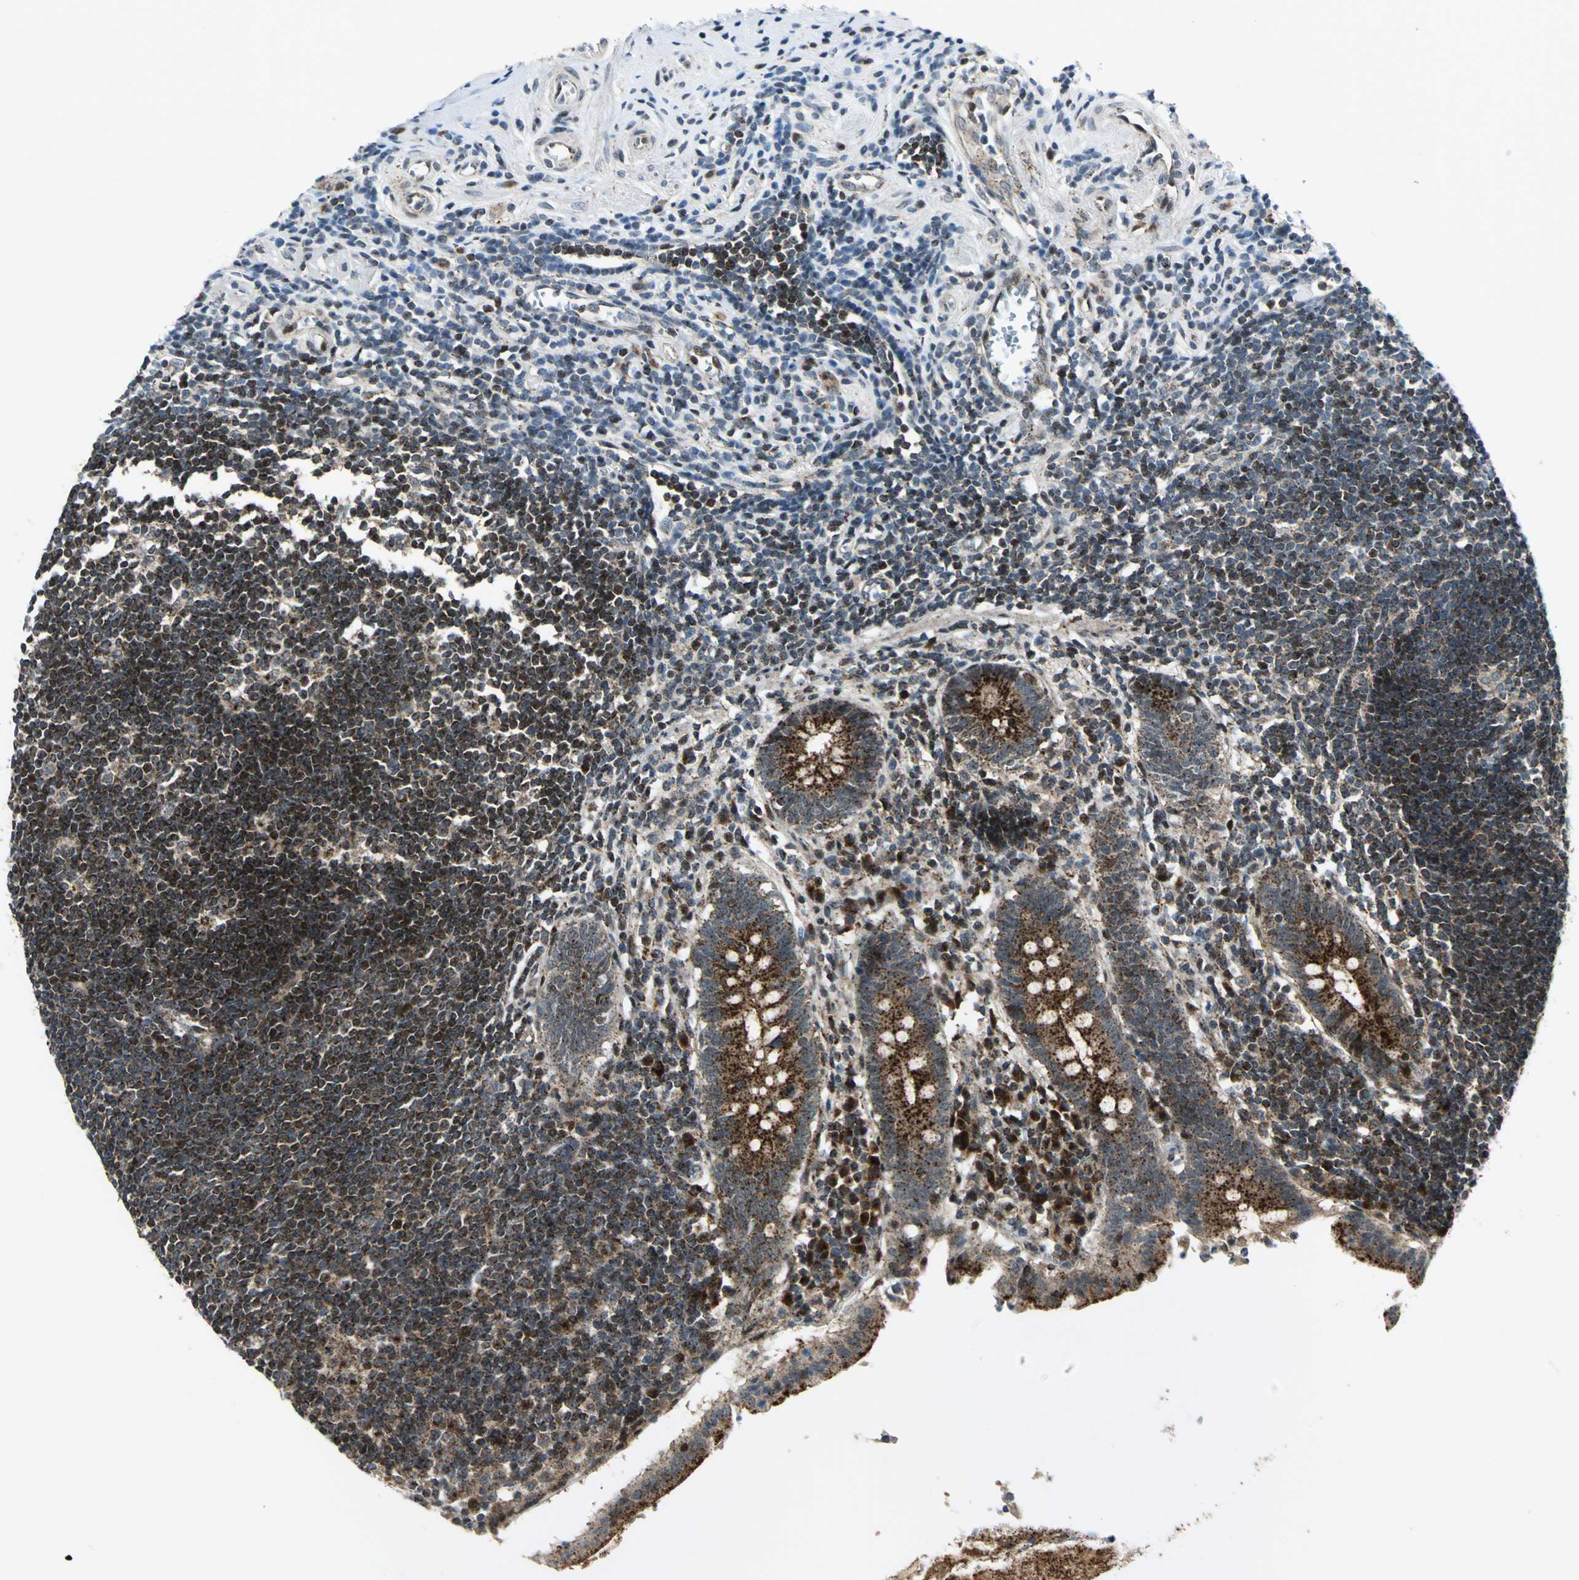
{"staining": {"intensity": "strong", "quantity": ">75%", "location": "cytoplasmic/membranous"}, "tissue": "appendix", "cell_type": "Glandular cells", "image_type": "normal", "snomed": [{"axis": "morphology", "description": "Normal tissue, NOS"}, {"axis": "topography", "description": "Appendix"}], "caption": "Appendix stained with immunohistochemistry shows strong cytoplasmic/membranous positivity in about >75% of glandular cells.", "gene": "ATP6V1A", "patient": {"sex": "female", "age": 50}}